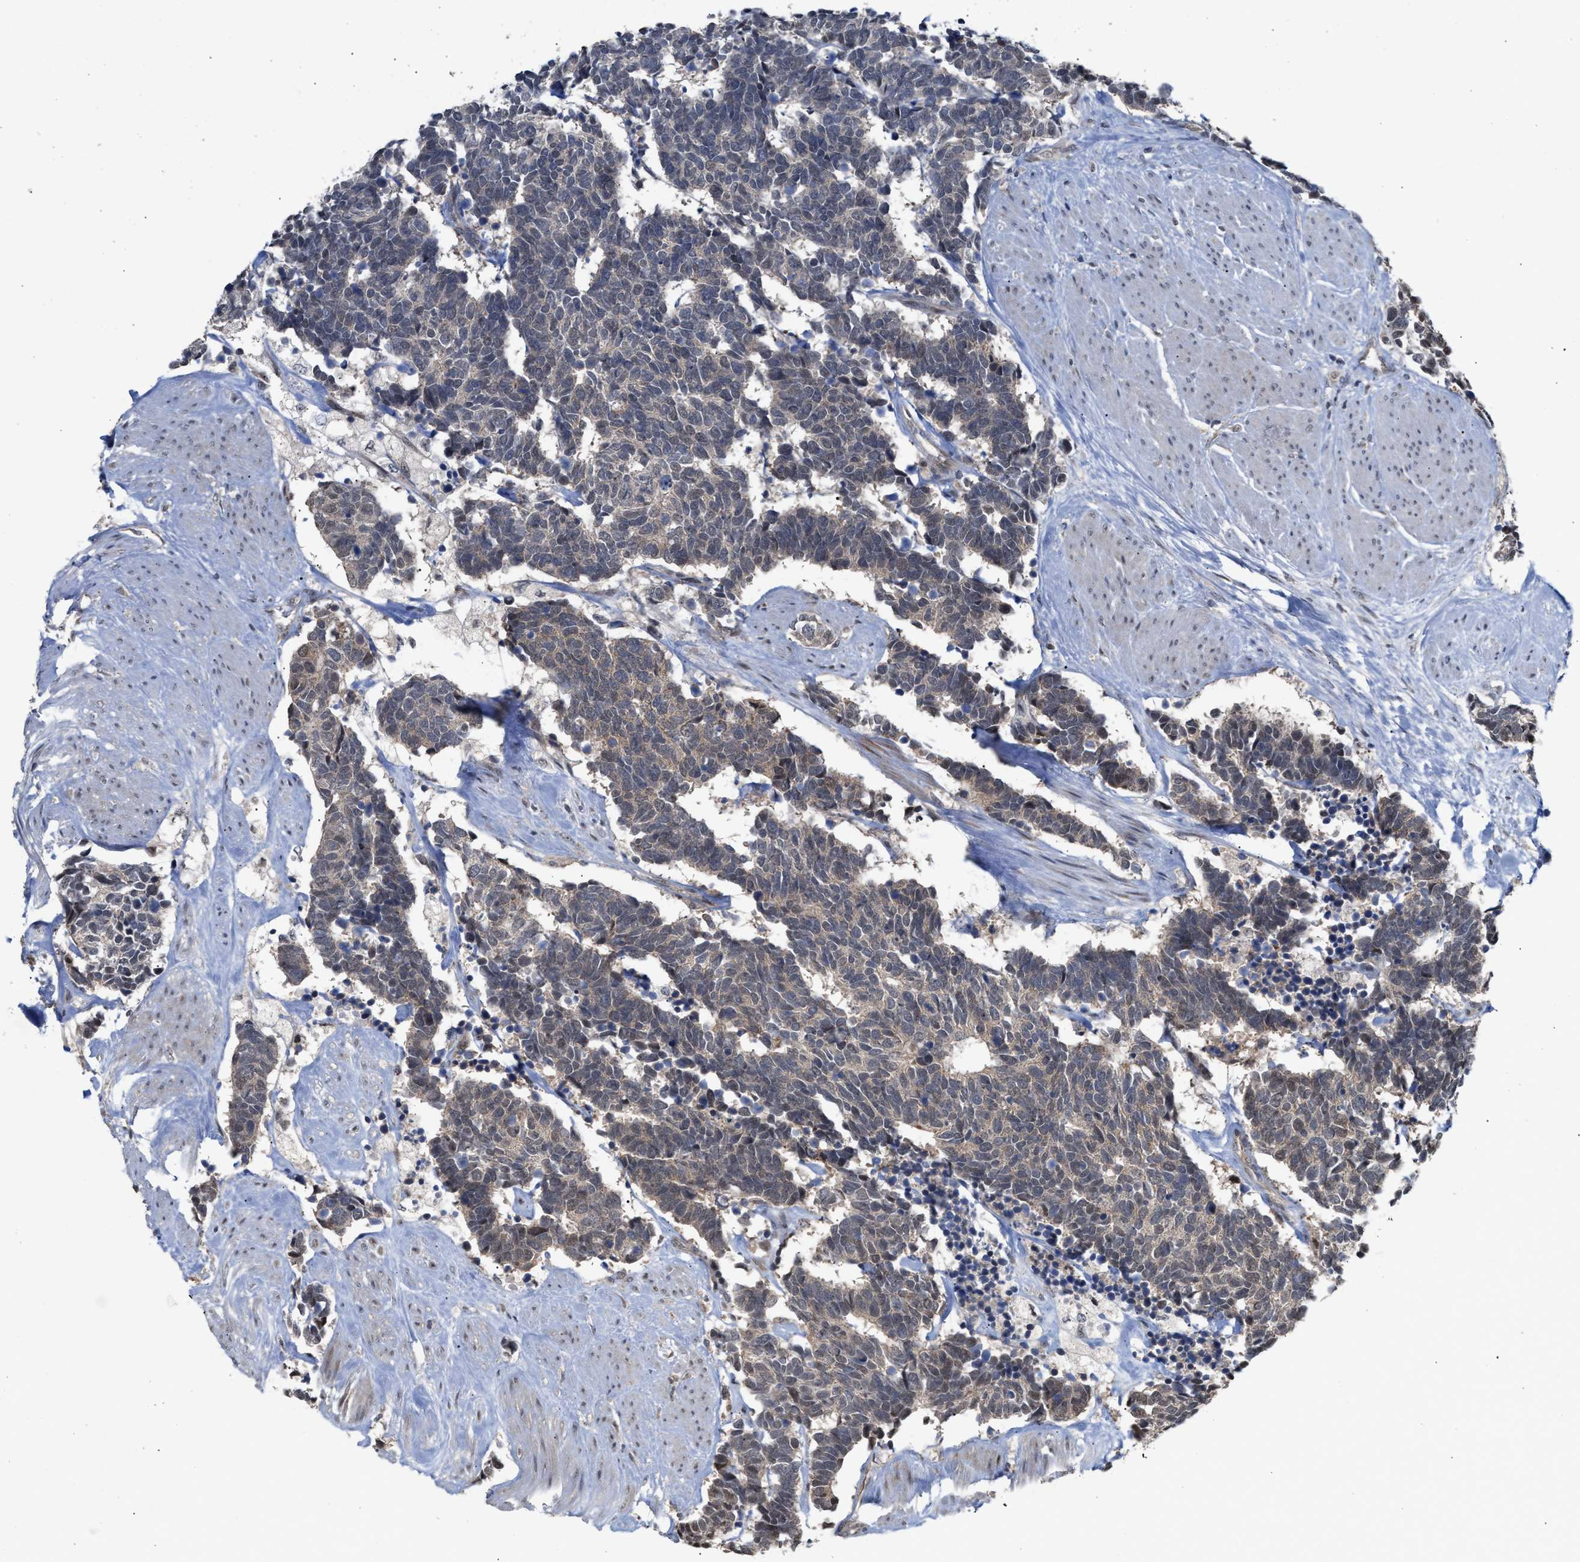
{"staining": {"intensity": "weak", "quantity": "<25%", "location": "cytoplasmic/membranous"}, "tissue": "carcinoid", "cell_type": "Tumor cells", "image_type": "cancer", "snomed": [{"axis": "morphology", "description": "Carcinoma, NOS"}, {"axis": "morphology", "description": "Carcinoid, malignant, NOS"}, {"axis": "topography", "description": "Urinary bladder"}], "caption": "DAB immunohistochemical staining of carcinoma demonstrates no significant expression in tumor cells.", "gene": "MKNK2", "patient": {"sex": "male", "age": 57}}